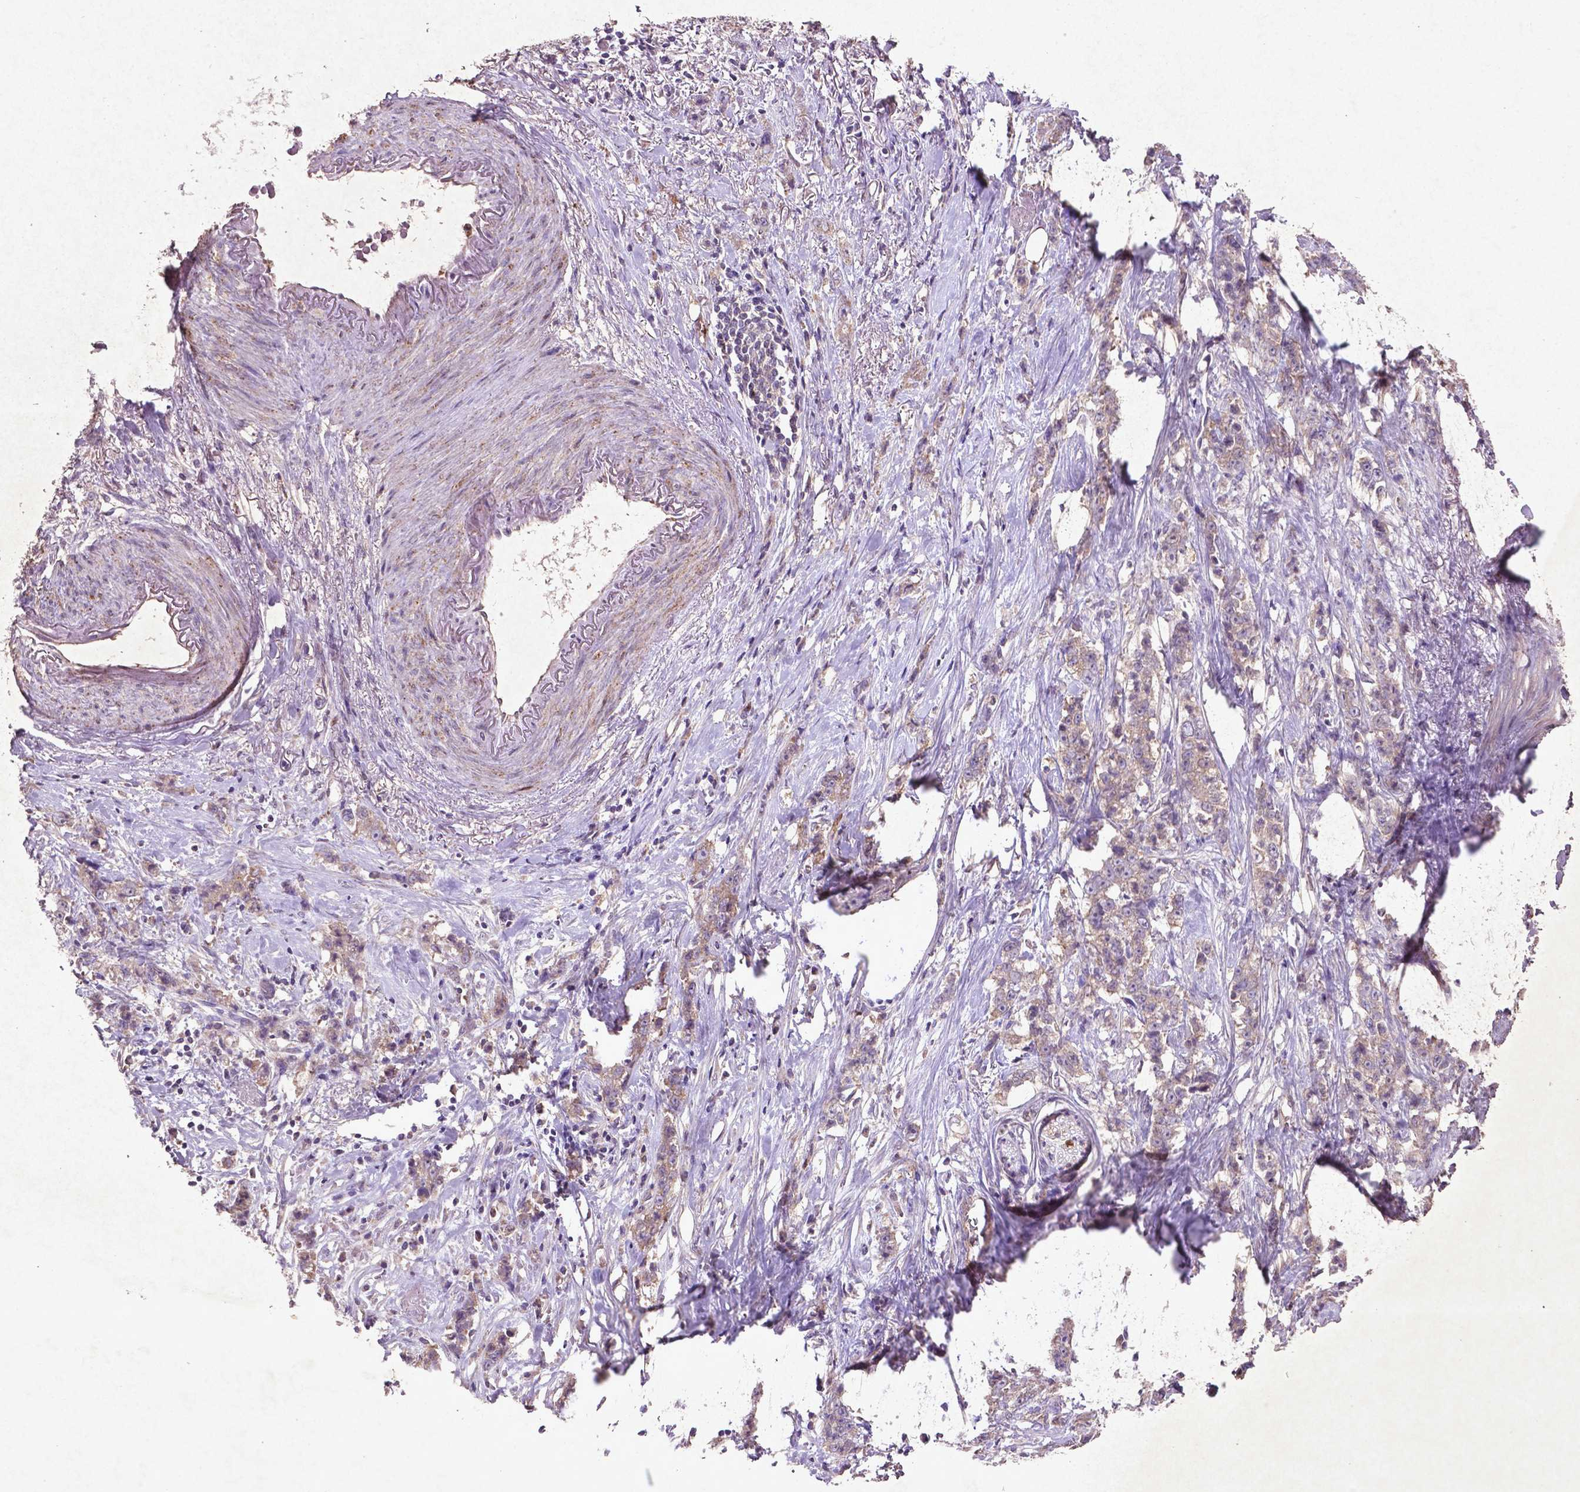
{"staining": {"intensity": "weak", "quantity": "25%-75%", "location": "cytoplasmic/membranous"}, "tissue": "stomach cancer", "cell_type": "Tumor cells", "image_type": "cancer", "snomed": [{"axis": "morphology", "description": "Adenocarcinoma, NOS"}, {"axis": "topography", "description": "Stomach, lower"}], "caption": "A histopathology image of human adenocarcinoma (stomach) stained for a protein exhibits weak cytoplasmic/membranous brown staining in tumor cells.", "gene": "MTOR", "patient": {"sex": "male", "age": 88}}